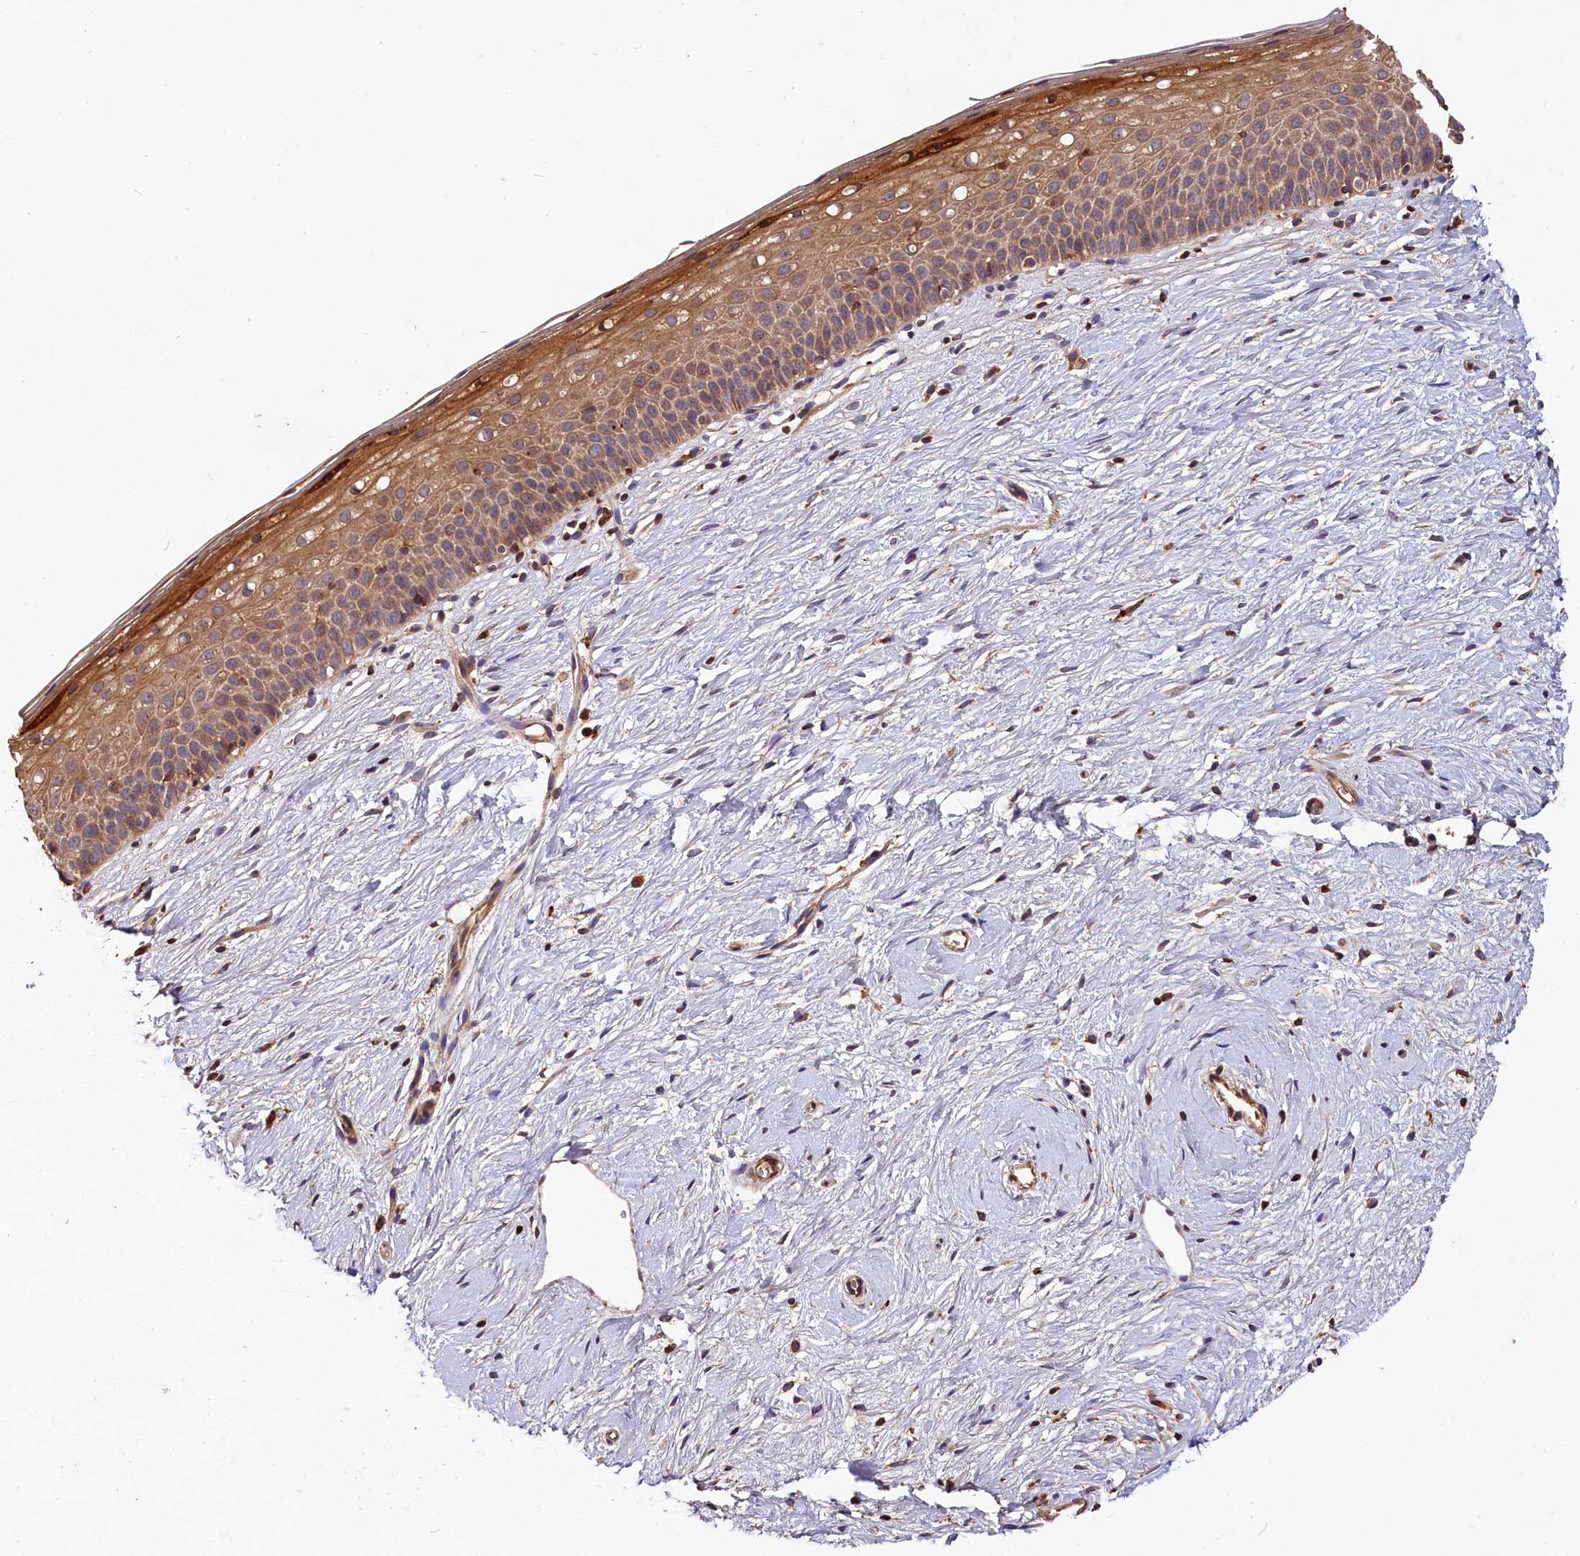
{"staining": {"intensity": "weak", "quantity": ">75%", "location": "cytoplasmic/membranous"}, "tissue": "cervix", "cell_type": "Glandular cells", "image_type": "normal", "snomed": [{"axis": "morphology", "description": "Normal tissue, NOS"}, {"axis": "topography", "description": "Cervix"}], "caption": "A histopathology image showing weak cytoplasmic/membranous expression in about >75% of glandular cells in unremarkable cervix, as visualized by brown immunohistochemical staining.", "gene": "HMOX2", "patient": {"sex": "female", "age": 57}}